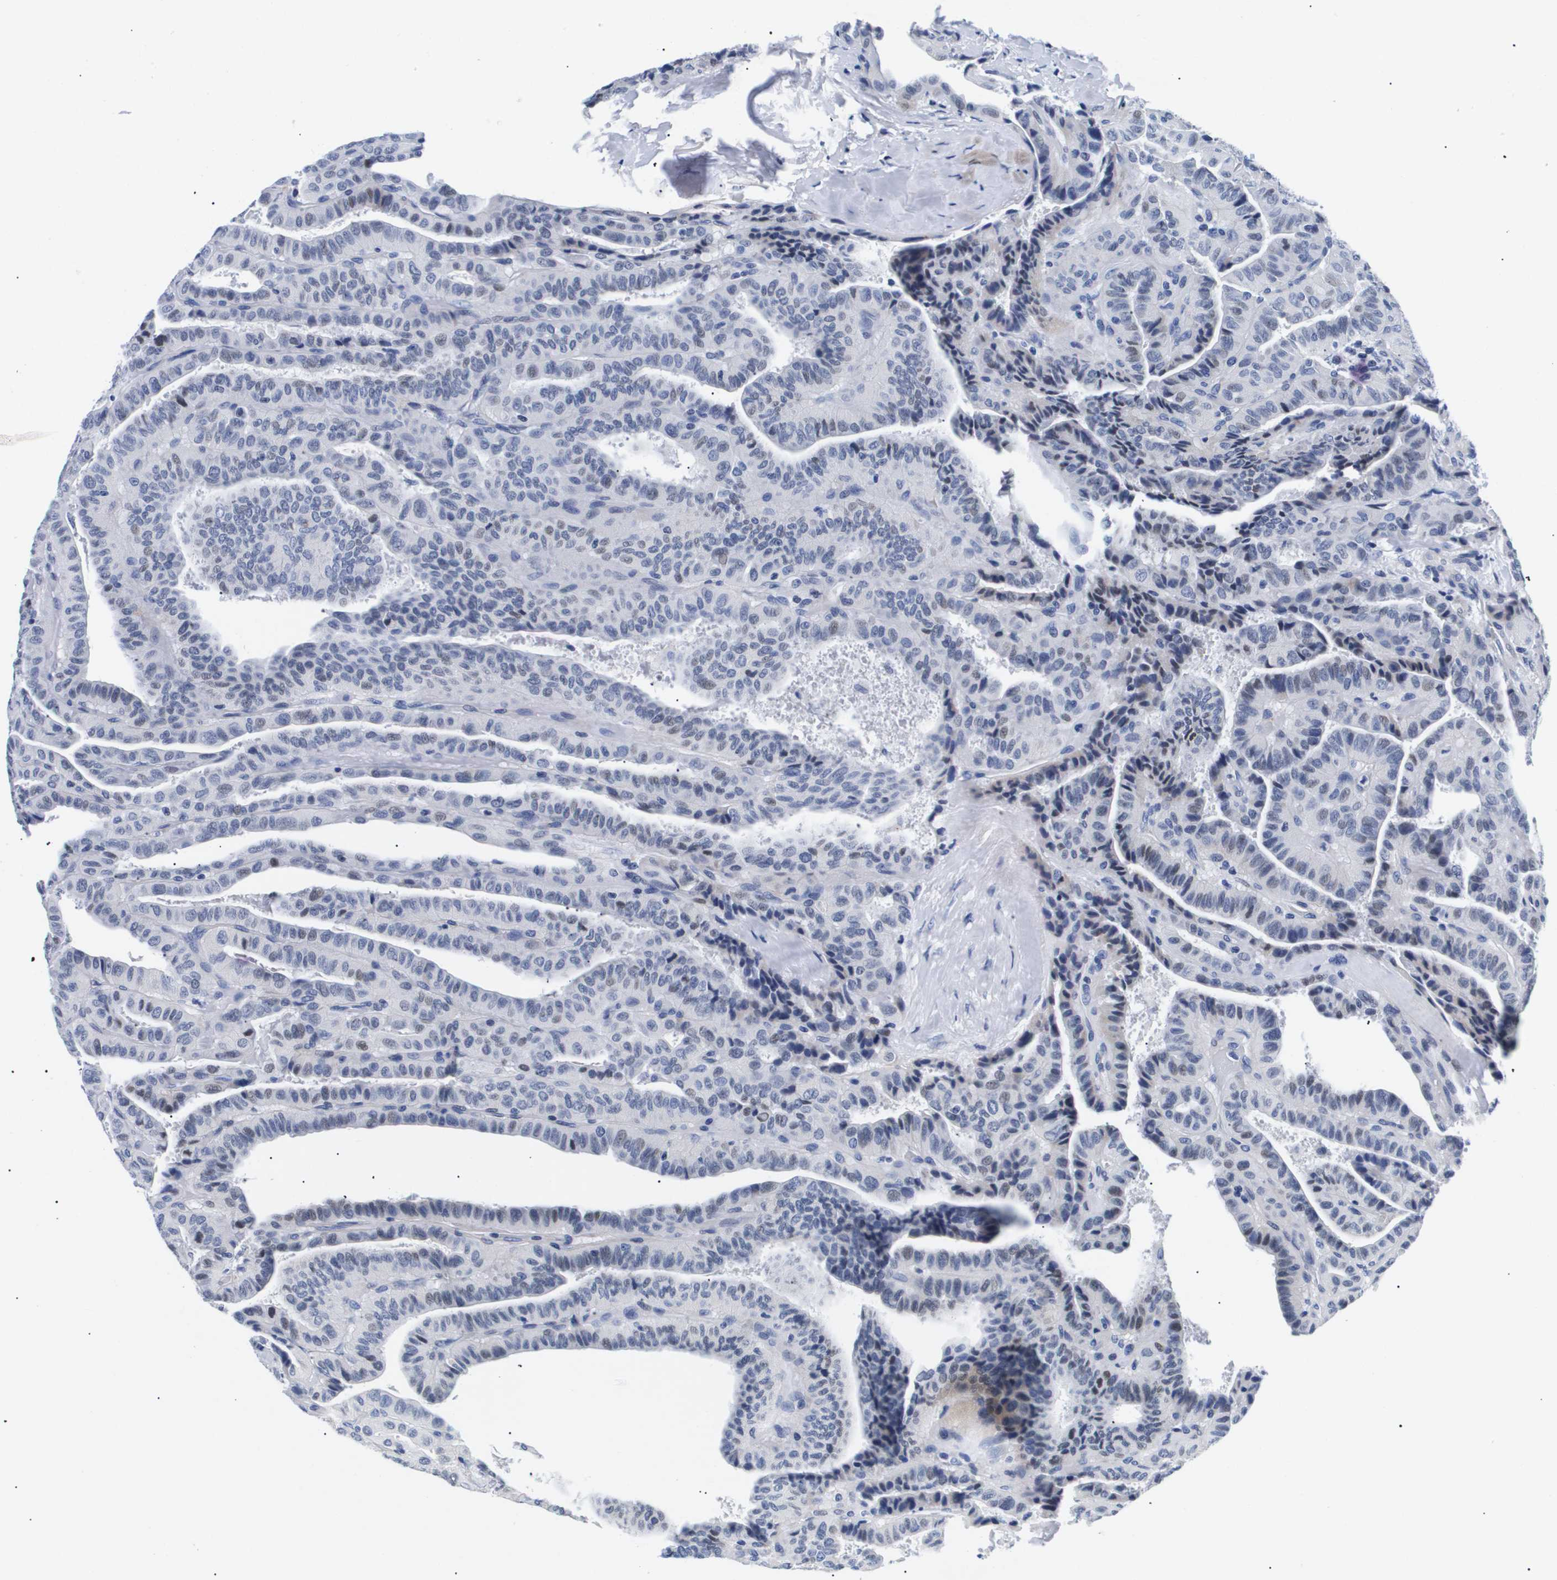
{"staining": {"intensity": "weak", "quantity": "<25%", "location": "nuclear"}, "tissue": "thyroid cancer", "cell_type": "Tumor cells", "image_type": "cancer", "snomed": [{"axis": "morphology", "description": "Papillary adenocarcinoma, NOS"}, {"axis": "topography", "description": "Thyroid gland"}], "caption": "Immunohistochemistry of thyroid cancer reveals no expression in tumor cells.", "gene": "SHD", "patient": {"sex": "male", "age": 77}}